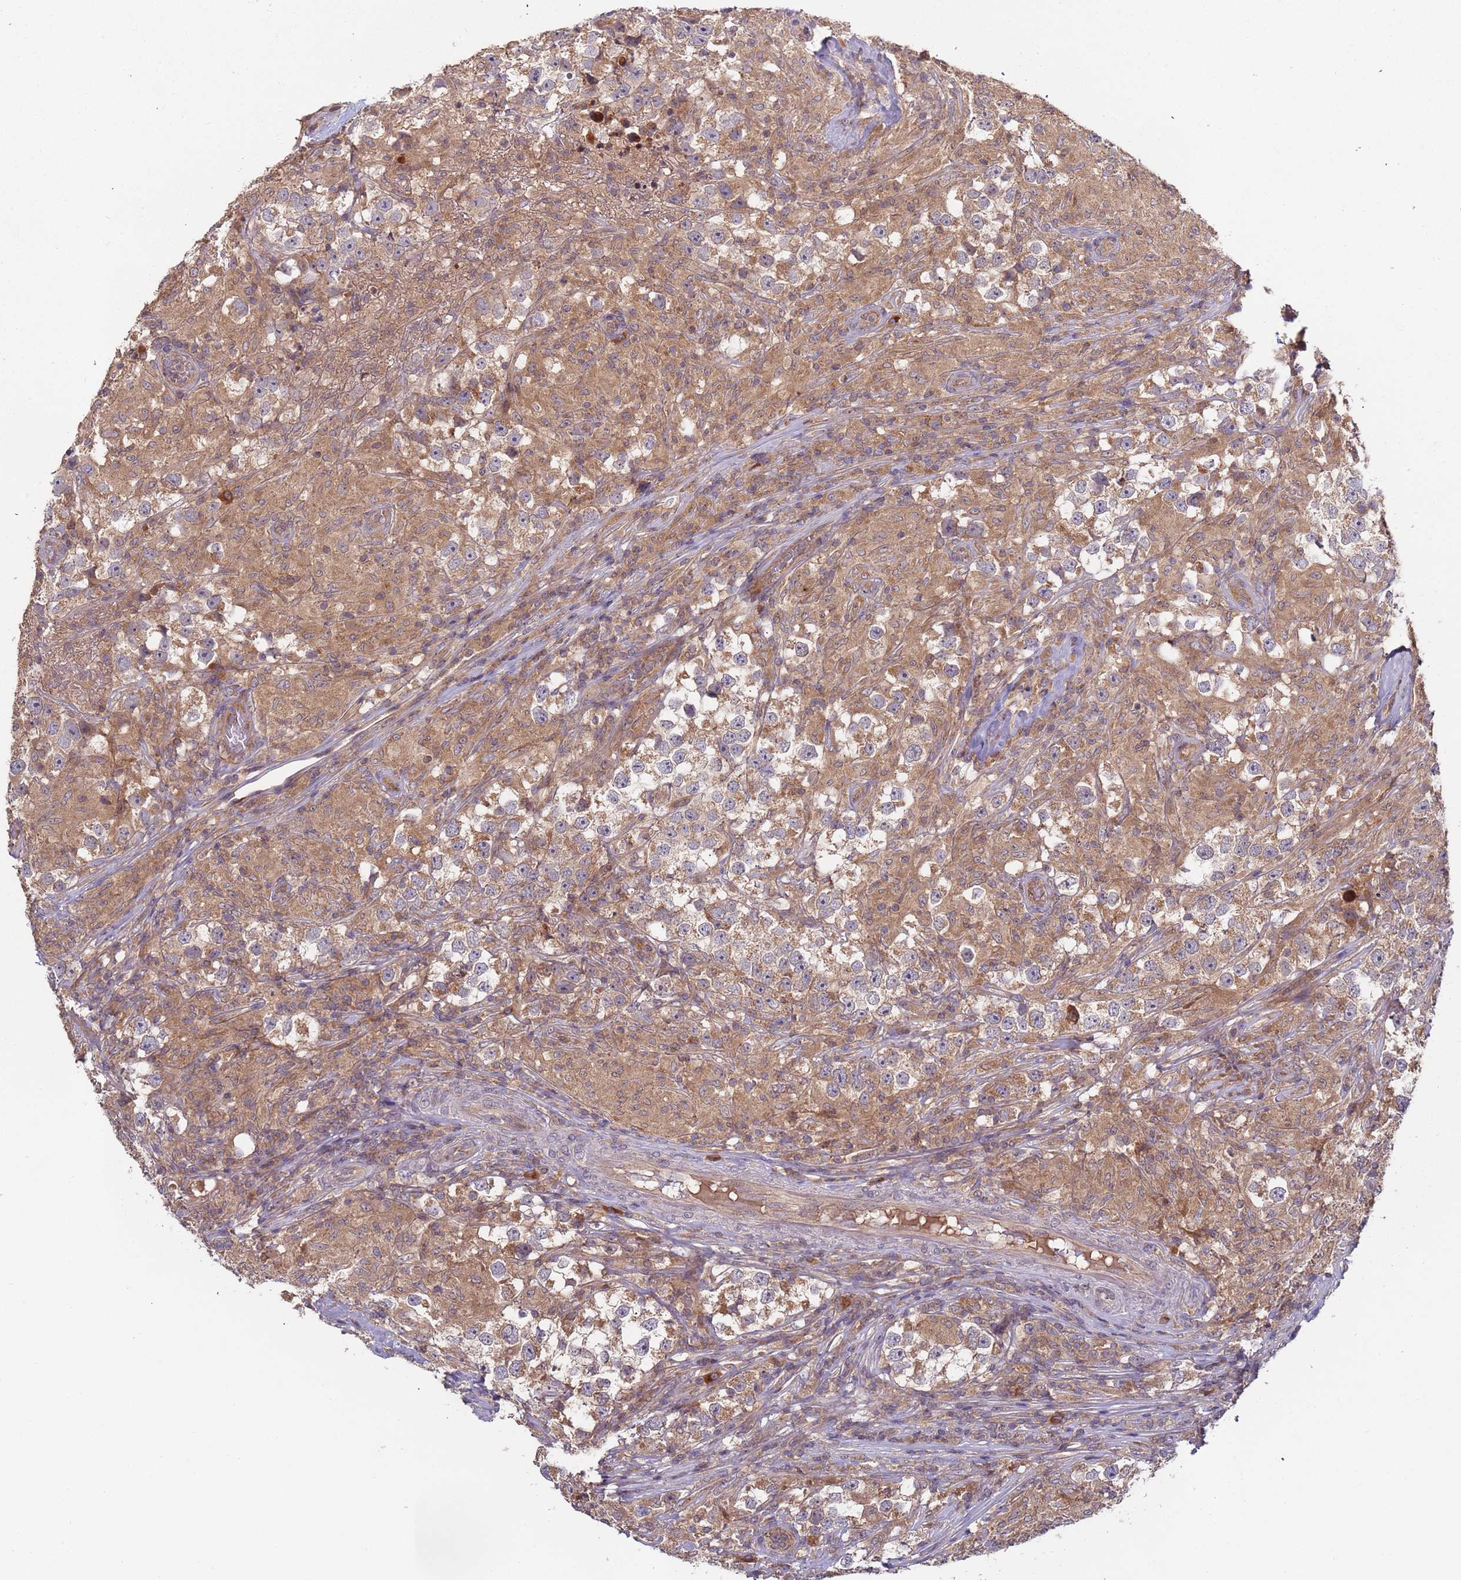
{"staining": {"intensity": "weak", "quantity": ">75%", "location": "cytoplasmic/membranous"}, "tissue": "testis cancer", "cell_type": "Tumor cells", "image_type": "cancer", "snomed": [{"axis": "morphology", "description": "Seminoma, NOS"}, {"axis": "topography", "description": "Testis"}], "caption": "Human testis cancer stained with a protein marker demonstrates weak staining in tumor cells.", "gene": "OR5A2", "patient": {"sex": "male", "age": 46}}